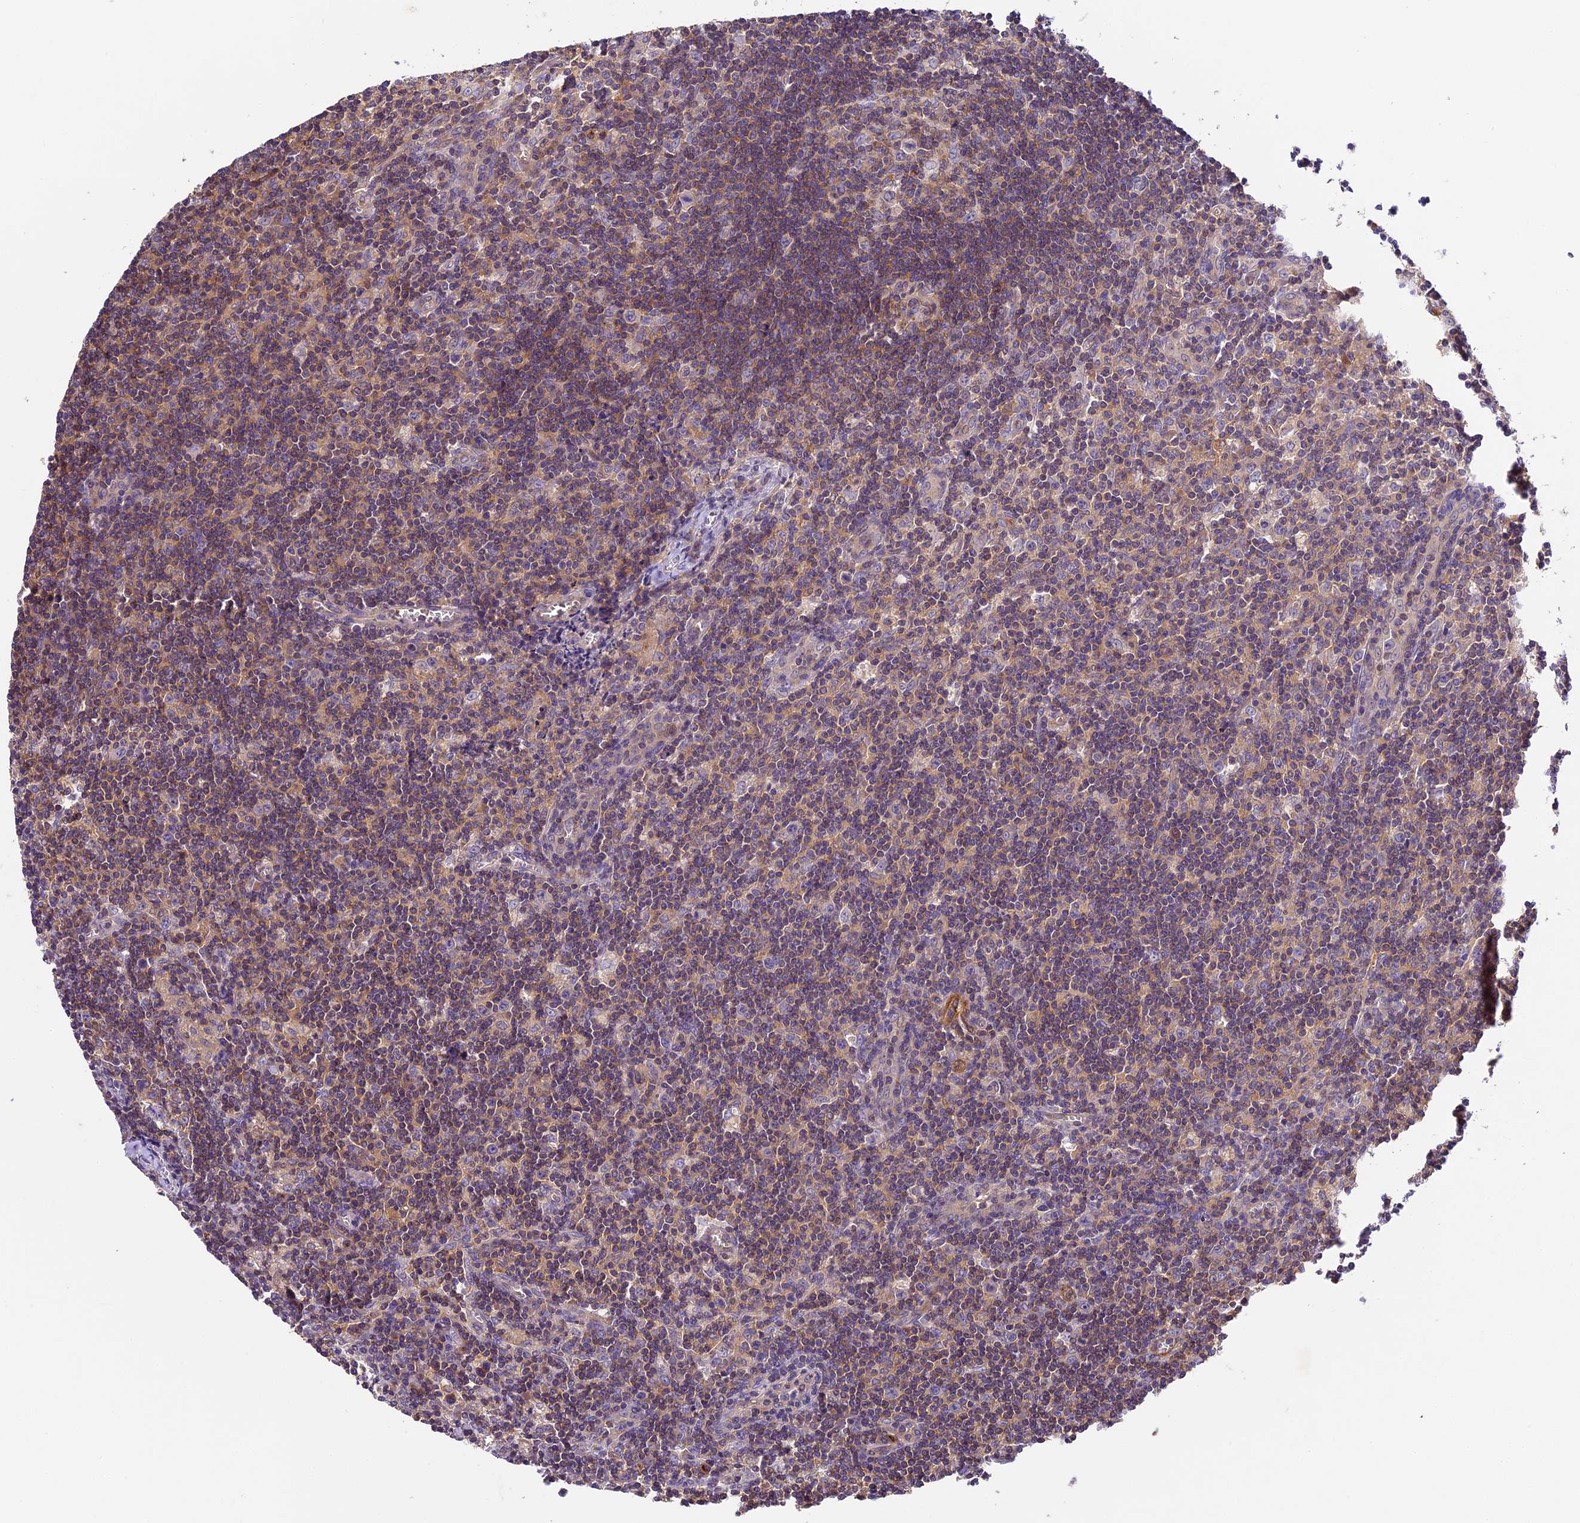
{"staining": {"intensity": "moderate", "quantity": "25%-75%", "location": "cytoplasmic/membranous"}, "tissue": "lymph node", "cell_type": "Germinal center cells", "image_type": "normal", "snomed": [{"axis": "morphology", "description": "Normal tissue, NOS"}, {"axis": "topography", "description": "Lymph node"}], "caption": "A photomicrograph of human lymph node stained for a protein reveals moderate cytoplasmic/membranous brown staining in germinal center cells. Nuclei are stained in blue.", "gene": "TBC1D1", "patient": {"sex": "male", "age": 58}}